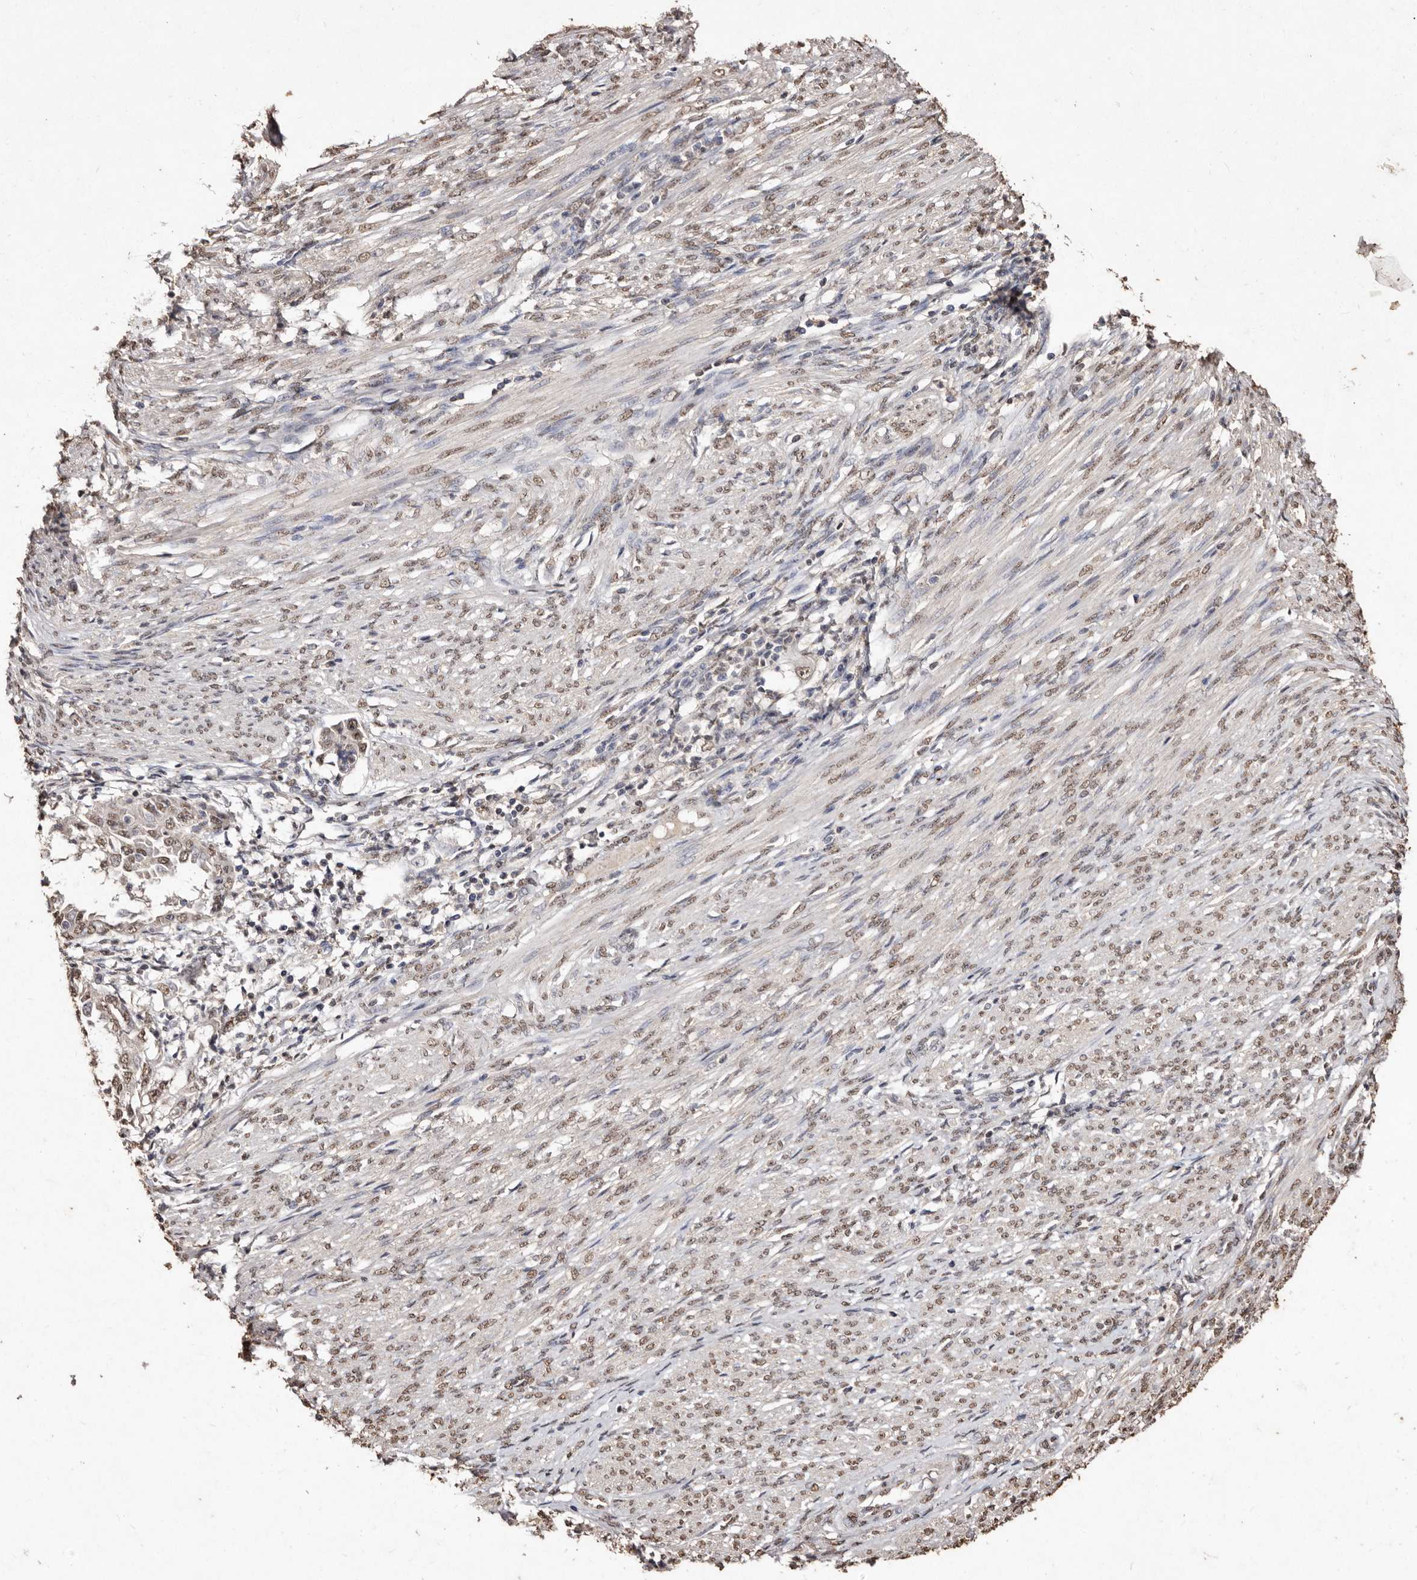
{"staining": {"intensity": "moderate", "quantity": ">75%", "location": "nuclear"}, "tissue": "endometrial cancer", "cell_type": "Tumor cells", "image_type": "cancer", "snomed": [{"axis": "morphology", "description": "Adenocarcinoma, NOS"}, {"axis": "topography", "description": "Endometrium"}], "caption": "The immunohistochemical stain highlights moderate nuclear positivity in tumor cells of endometrial adenocarcinoma tissue.", "gene": "ERBB4", "patient": {"sex": "female", "age": 85}}